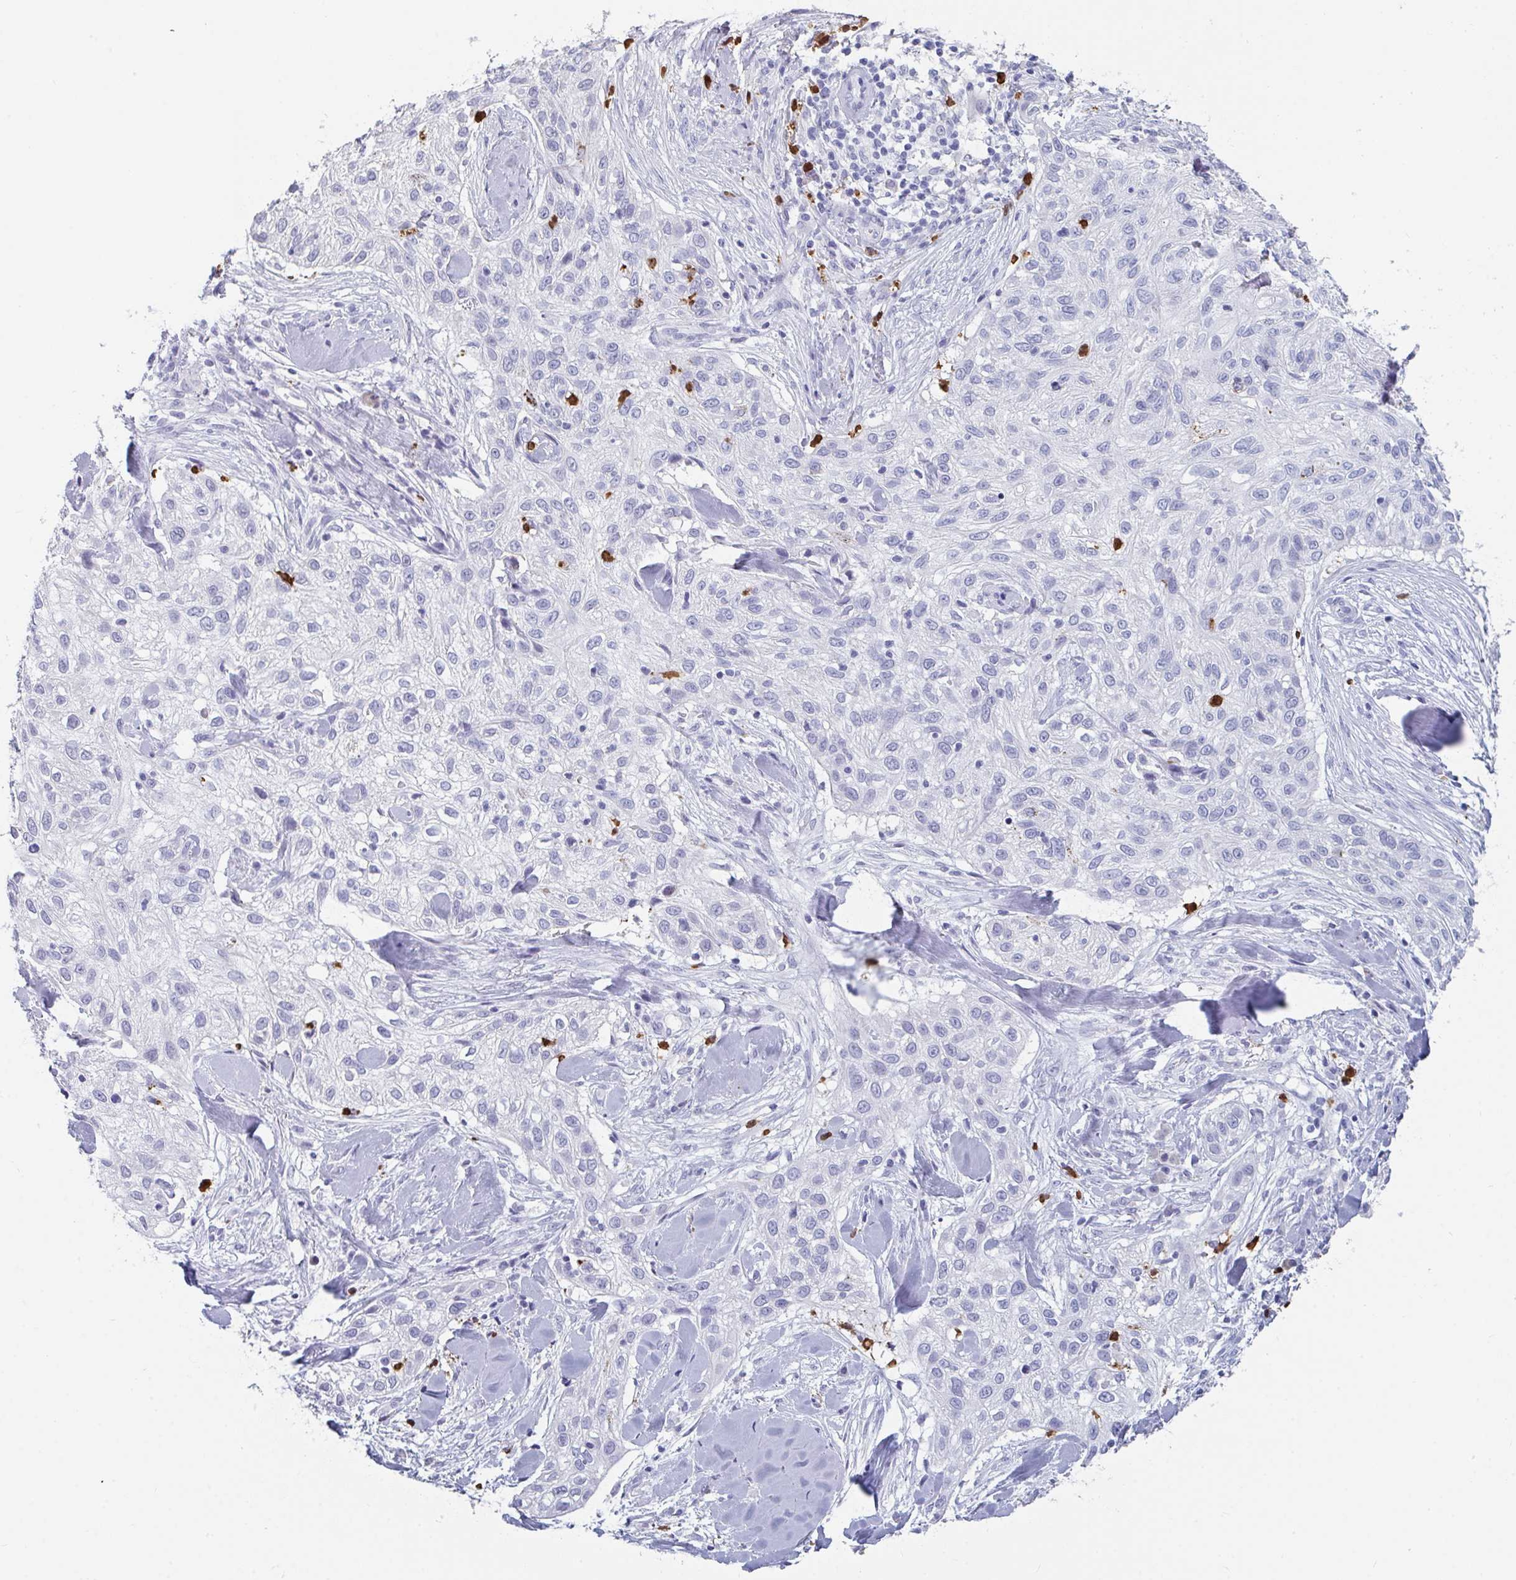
{"staining": {"intensity": "negative", "quantity": "none", "location": "none"}, "tissue": "skin cancer", "cell_type": "Tumor cells", "image_type": "cancer", "snomed": [{"axis": "morphology", "description": "Squamous cell carcinoma, NOS"}, {"axis": "topography", "description": "Skin"}], "caption": "Skin squamous cell carcinoma was stained to show a protein in brown. There is no significant staining in tumor cells. (Stains: DAB immunohistochemistry (IHC) with hematoxylin counter stain, Microscopy: brightfield microscopy at high magnification).", "gene": "RUBCN", "patient": {"sex": "male", "age": 82}}